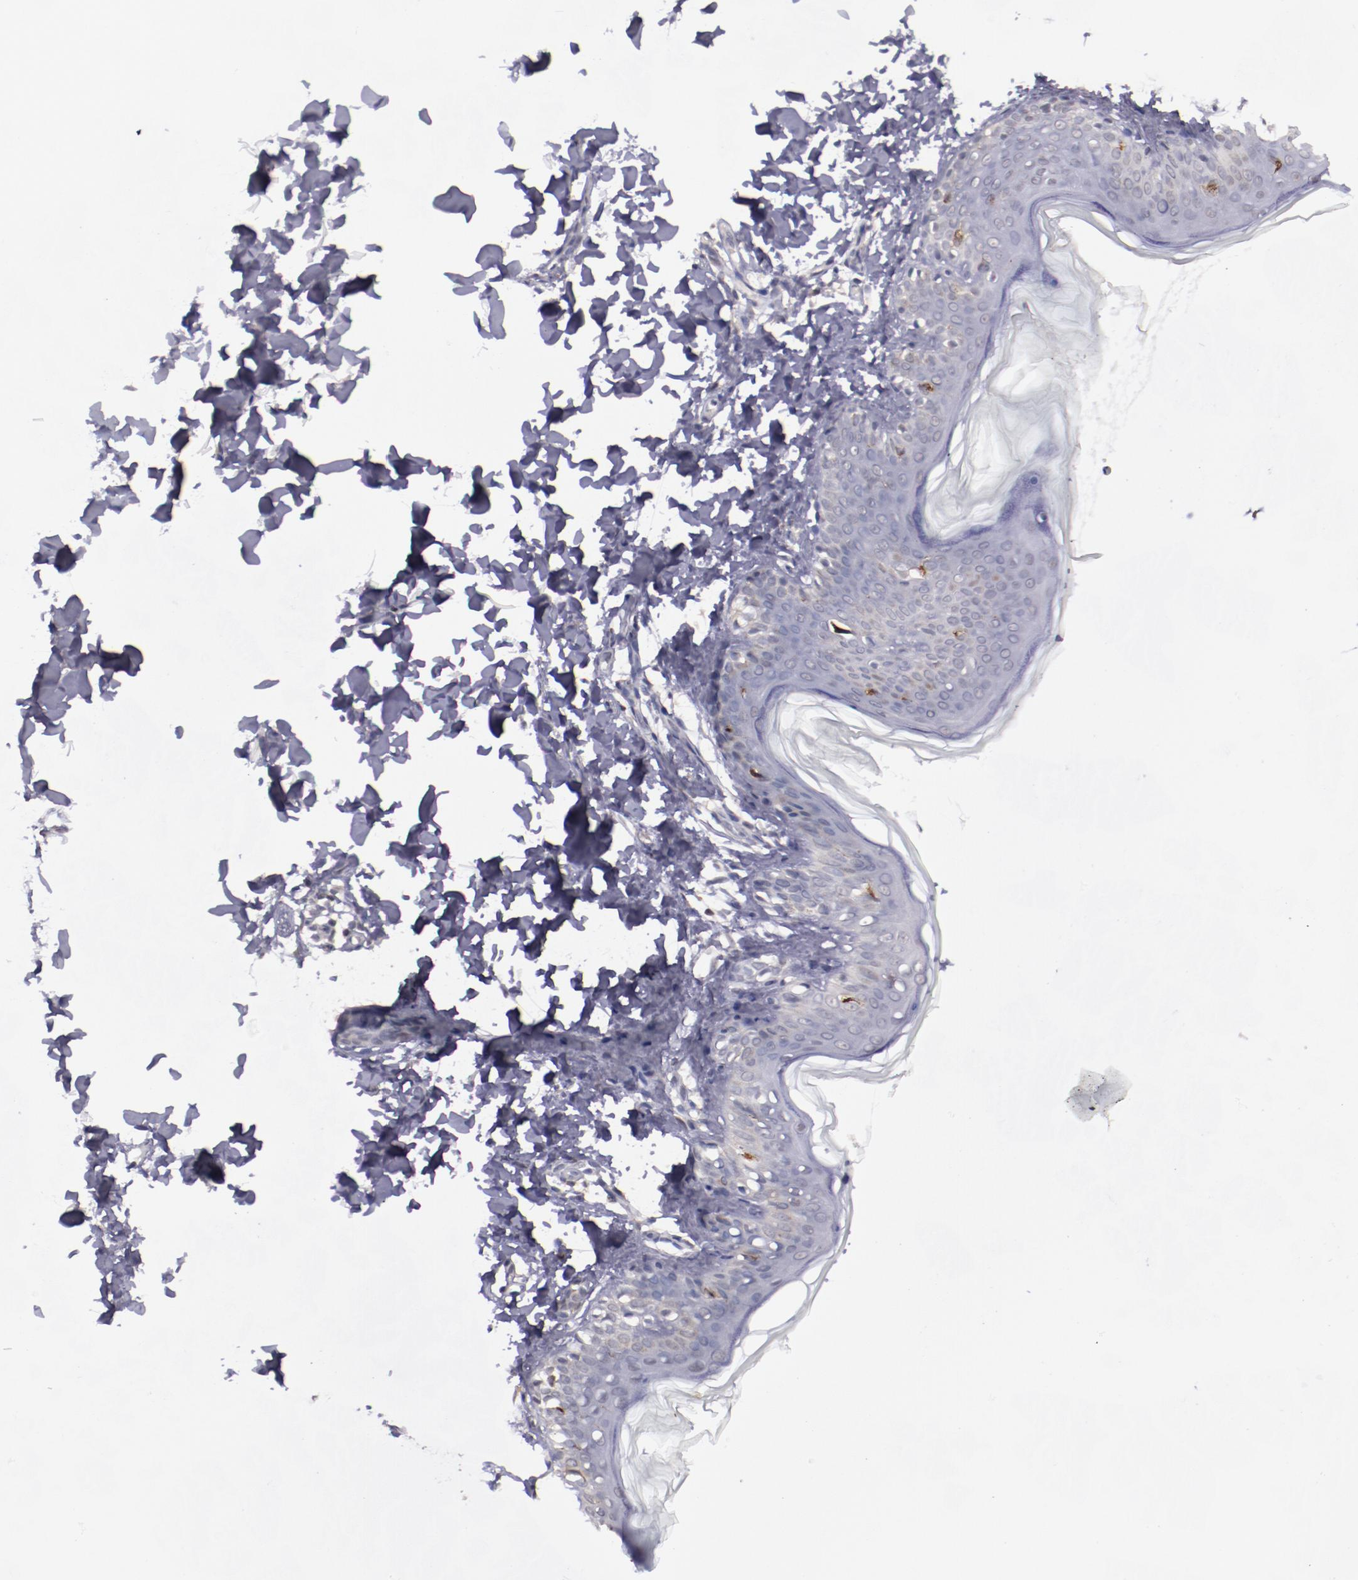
{"staining": {"intensity": "negative", "quantity": "none", "location": "none"}, "tissue": "skin", "cell_type": "Fibroblasts", "image_type": "normal", "snomed": [{"axis": "morphology", "description": "Normal tissue, NOS"}, {"axis": "topography", "description": "Skin"}], "caption": "This is an IHC photomicrograph of unremarkable human skin. There is no staining in fibroblasts.", "gene": "NRXN3", "patient": {"sex": "female", "age": 4}}